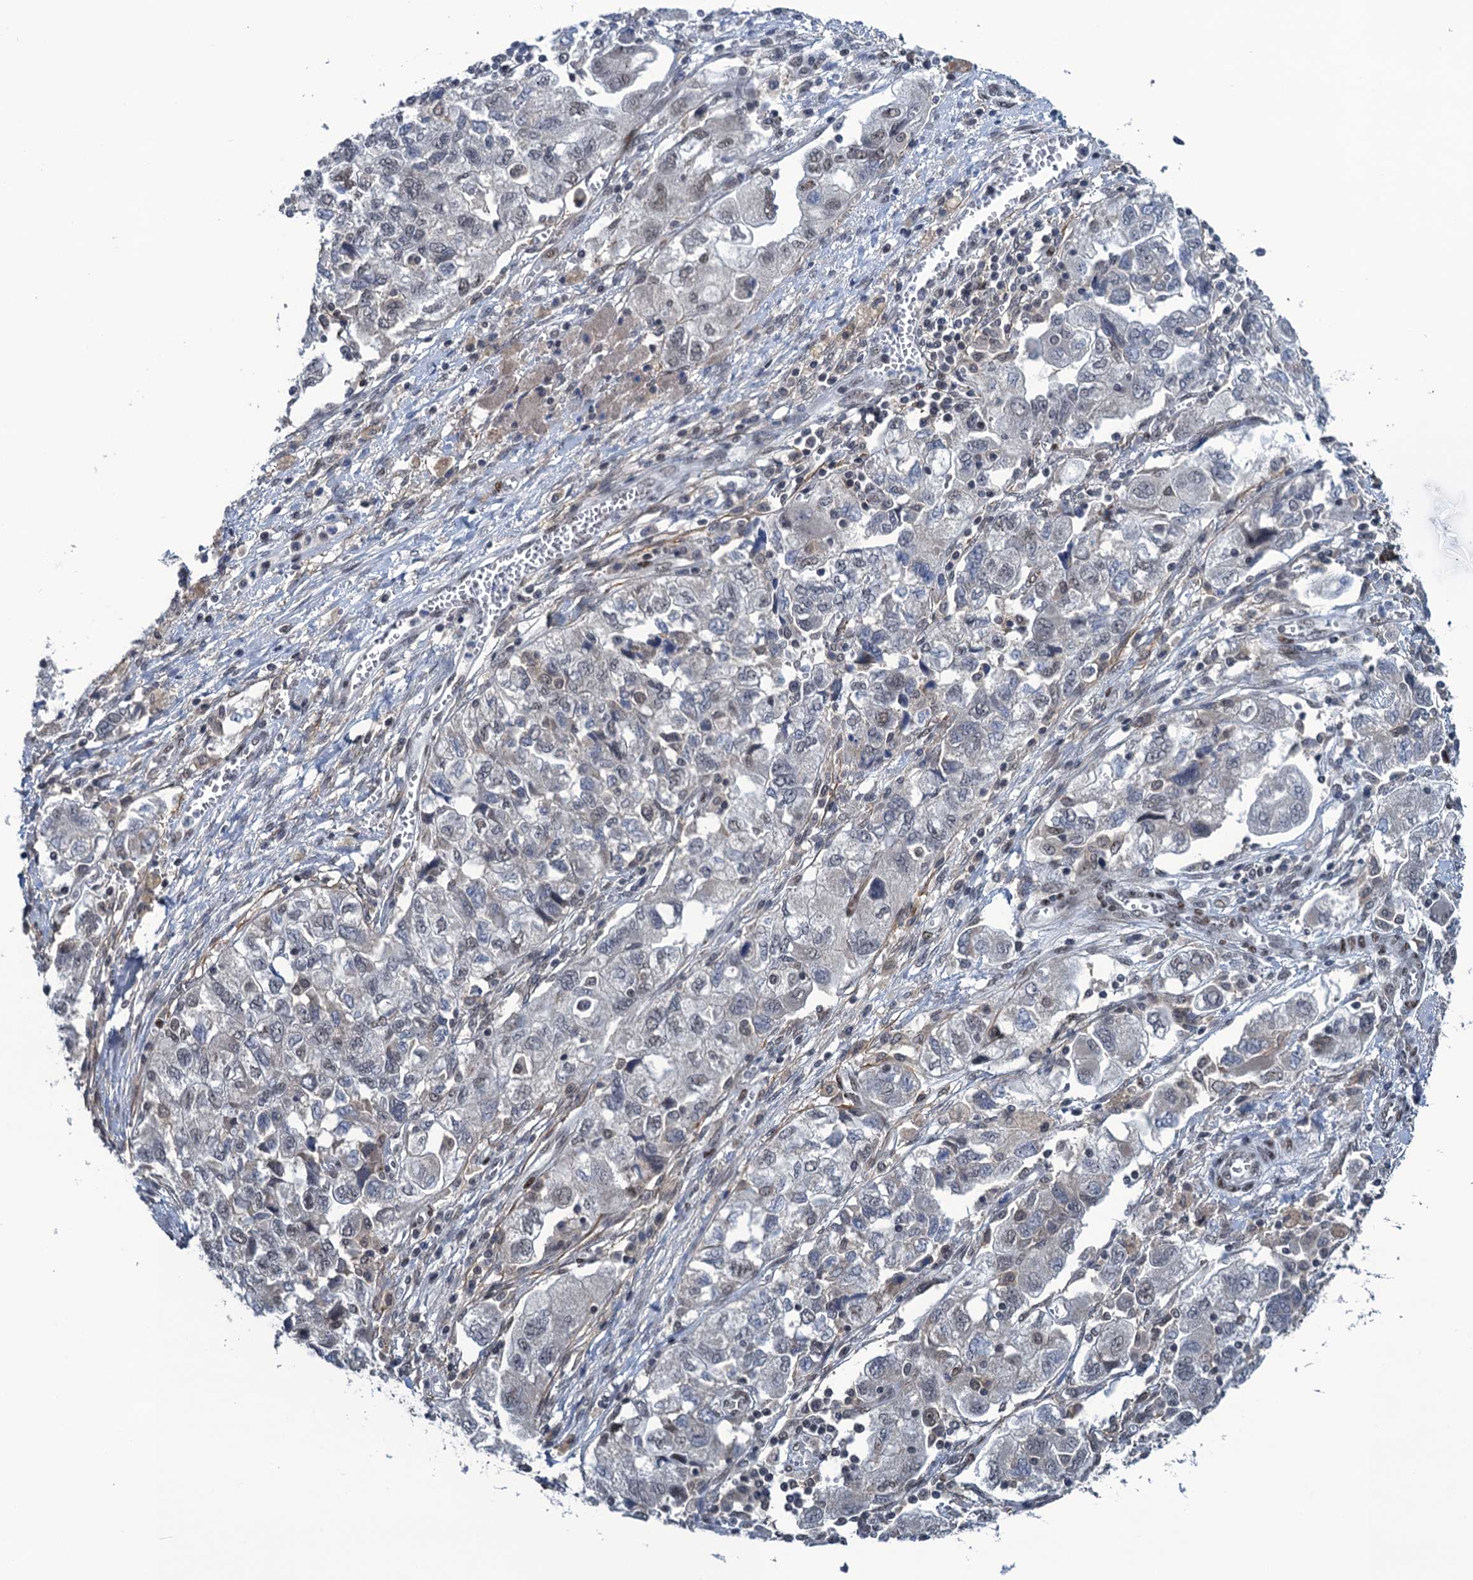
{"staining": {"intensity": "weak", "quantity": "<25%", "location": "nuclear"}, "tissue": "ovarian cancer", "cell_type": "Tumor cells", "image_type": "cancer", "snomed": [{"axis": "morphology", "description": "Carcinoma, NOS"}, {"axis": "morphology", "description": "Cystadenocarcinoma, serous, NOS"}, {"axis": "topography", "description": "Ovary"}], "caption": "This is a image of immunohistochemistry staining of ovarian cancer (serous cystadenocarcinoma), which shows no expression in tumor cells.", "gene": "SAE1", "patient": {"sex": "female", "age": 69}}